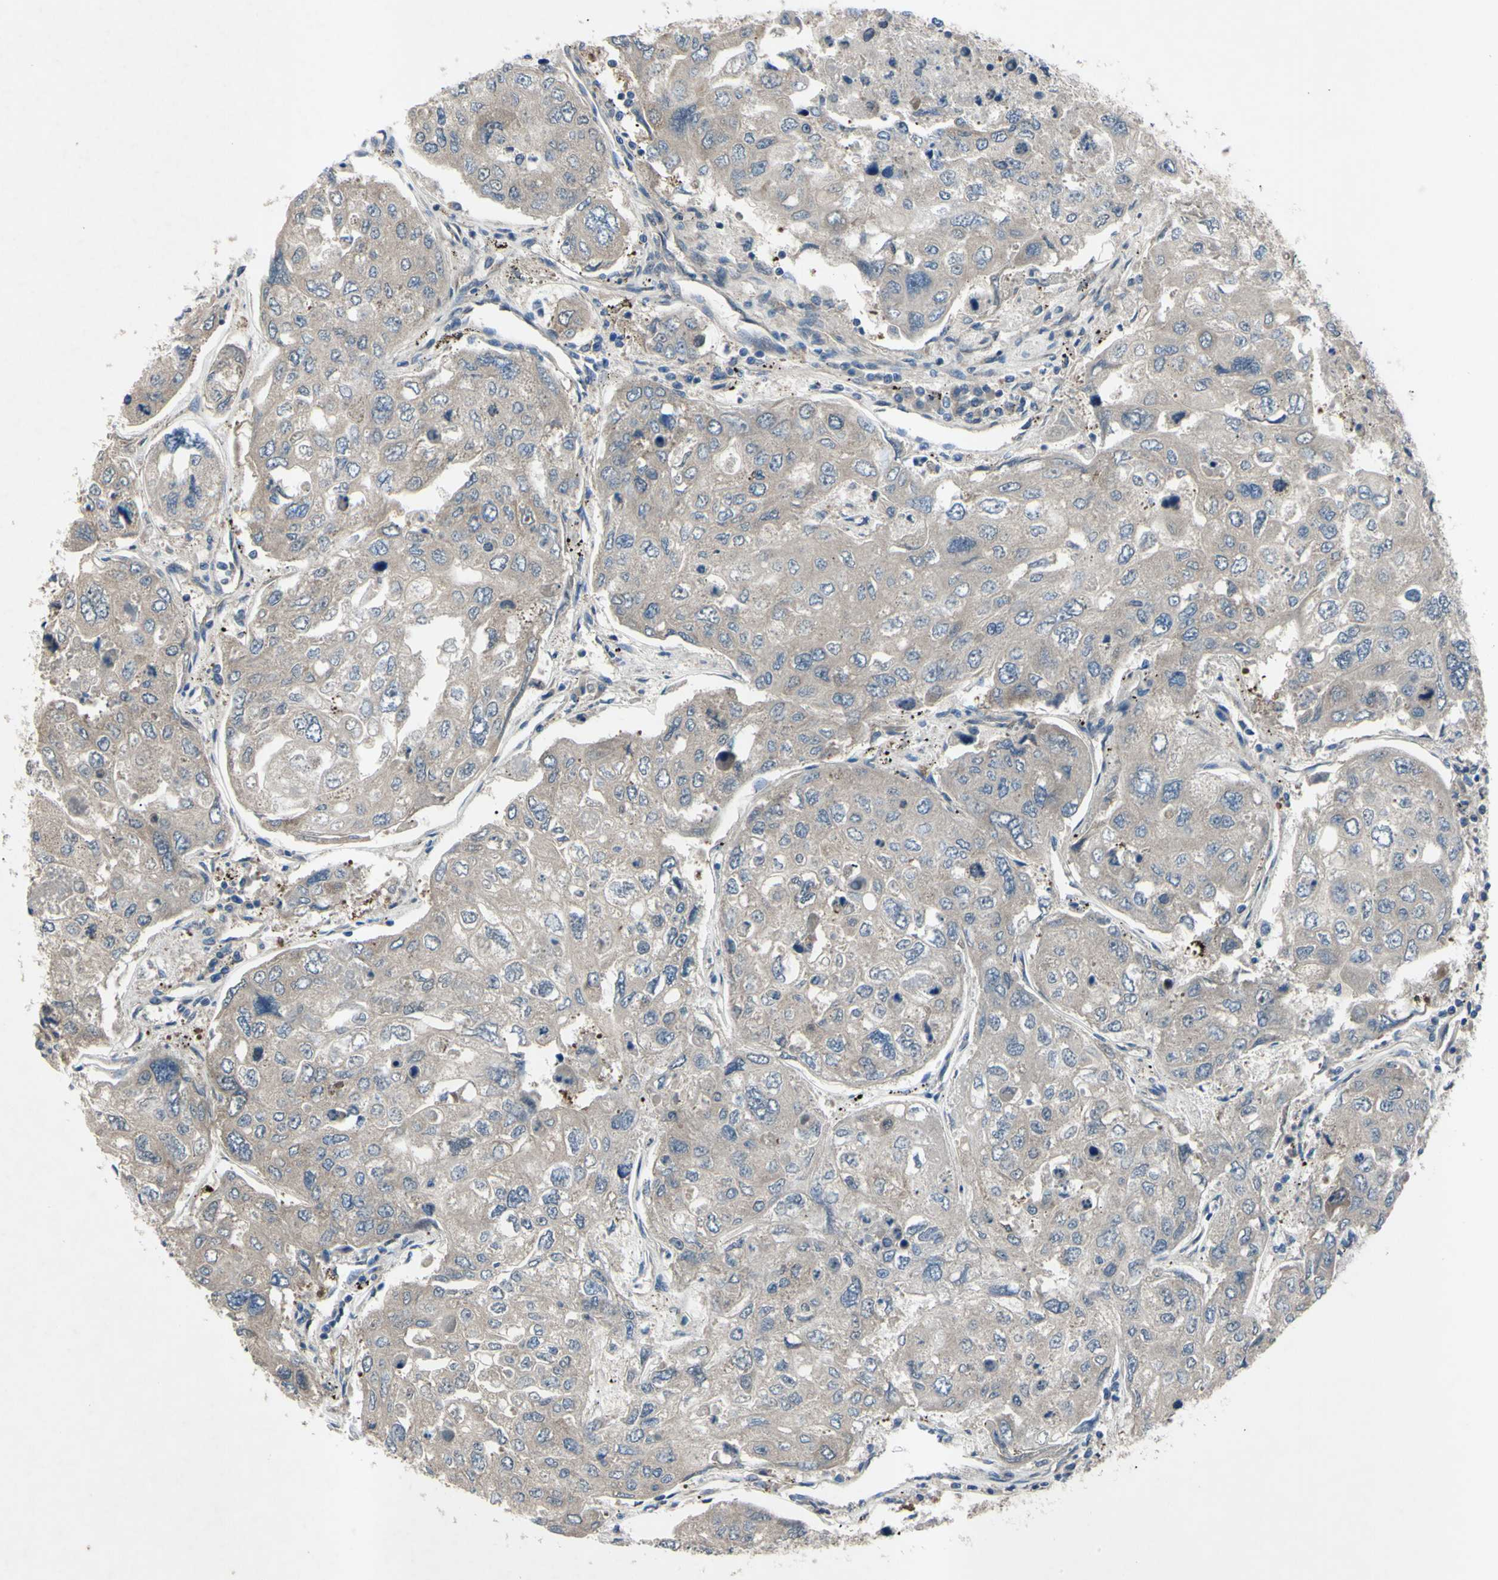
{"staining": {"intensity": "weak", "quantity": ">75%", "location": "cytoplasmic/membranous"}, "tissue": "urothelial cancer", "cell_type": "Tumor cells", "image_type": "cancer", "snomed": [{"axis": "morphology", "description": "Urothelial carcinoma, High grade"}, {"axis": "topography", "description": "Lymph node"}, {"axis": "topography", "description": "Urinary bladder"}], "caption": "Urothelial cancer stained for a protein shows weak cytoplasmic/membranous positivity in tumor cells. (Stains: DAB (3,3'-diaminobenzidine) in brown, nuclei in blue, Microscopy: brightfield microscopy at high magnification).", "gene": "HILPDA", "patient": {"sex": "male", "age": 51}}